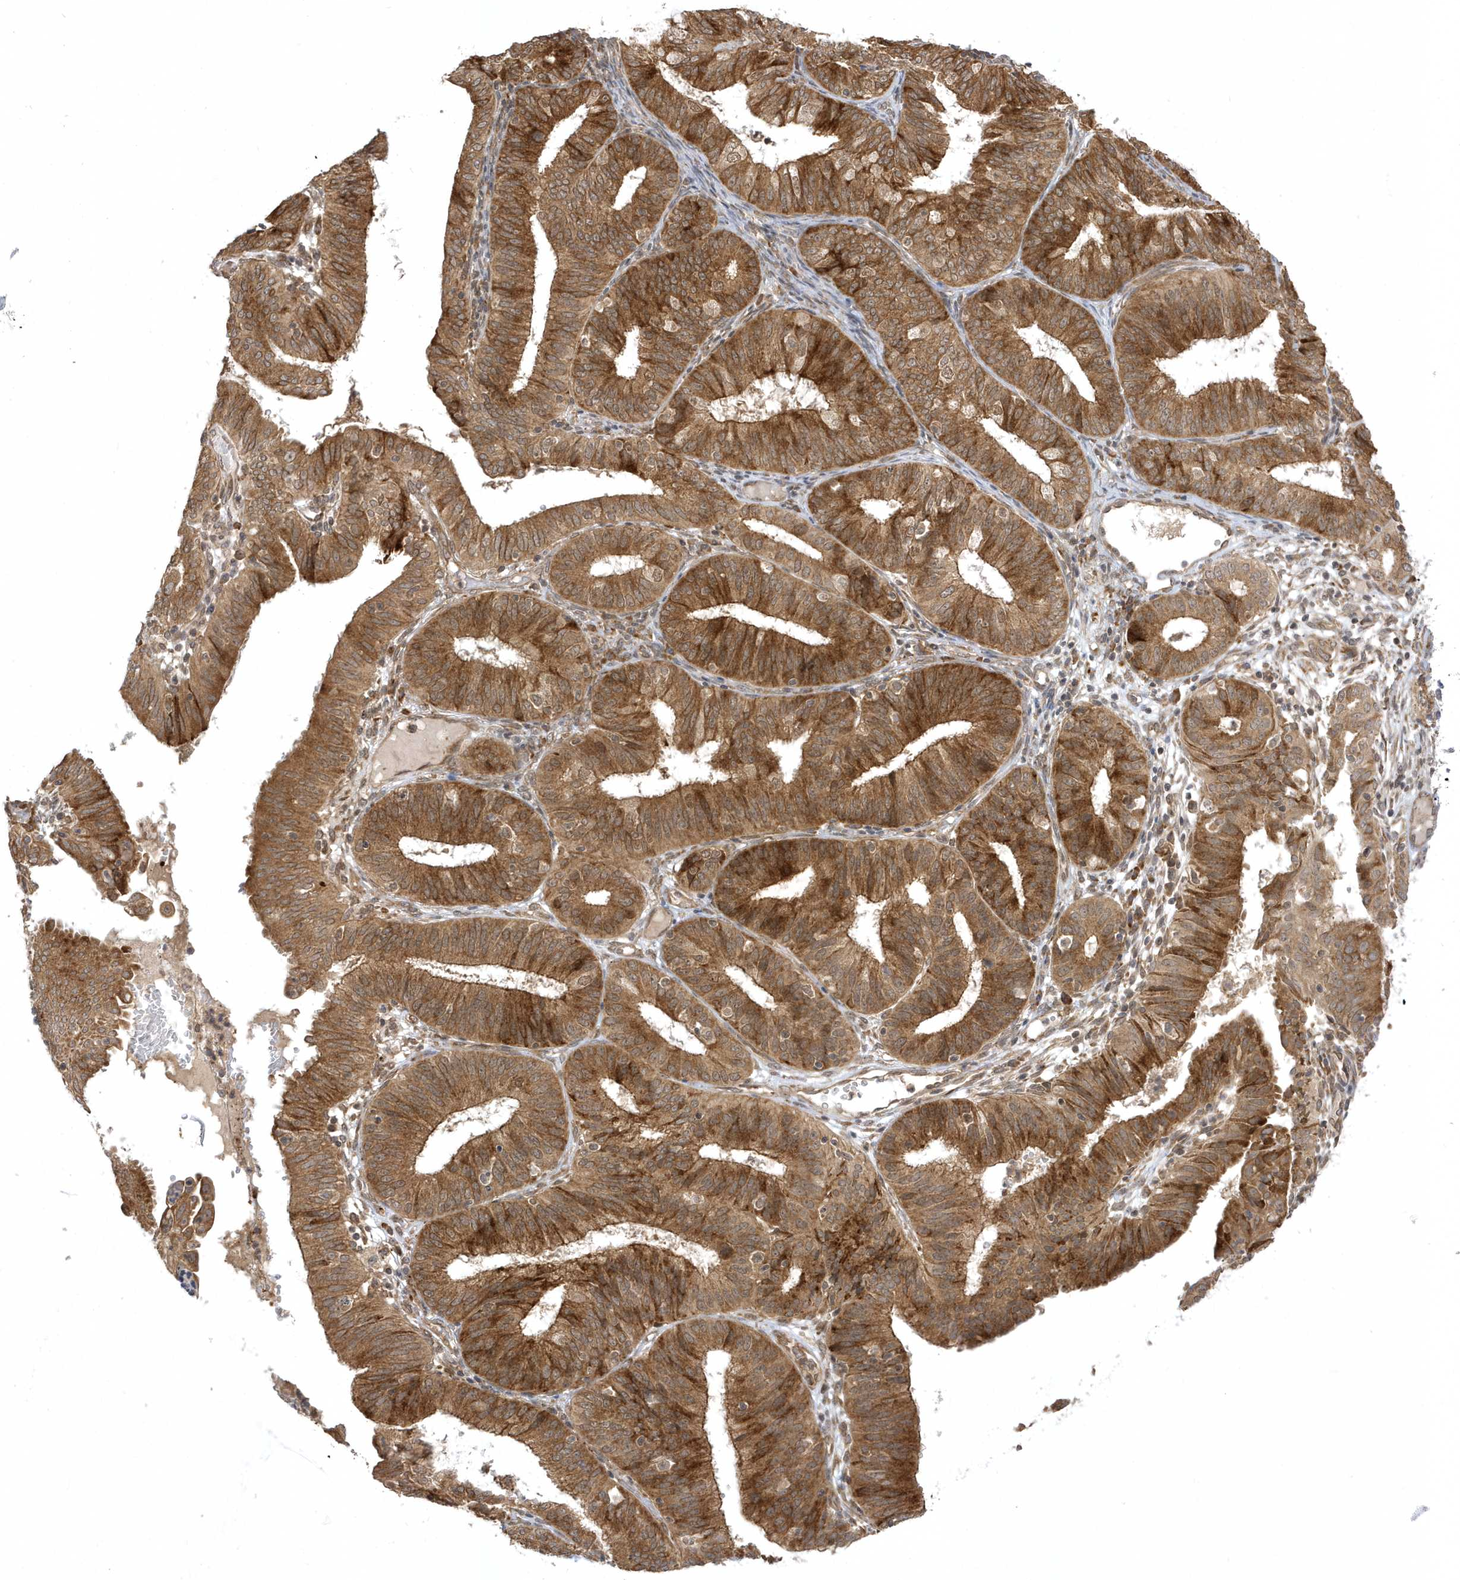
{"staining": {"intensity": "moderate", "quantity": ">75%", "location": "cytoplasmic/membranous"}, "tissue": "endometrial cancer", "cell_type": "Tumor cells", "image_type": "cancer", "snomed": [{"axis": "morphology", "description": "Adenocarcinoma, NOS"}, {"axis": "topography", "description": "Endometrium"}], "caption": "An IHC micrograph of neoplastic tissue is shown. Protein staining in brown shows moderate cytoplasmic/membranous positivity in endometrial cancer (adenocarcinoma) within tumor cells.", "gene": "METTL21A", "patient": {"sex": "female", "age": 51}}